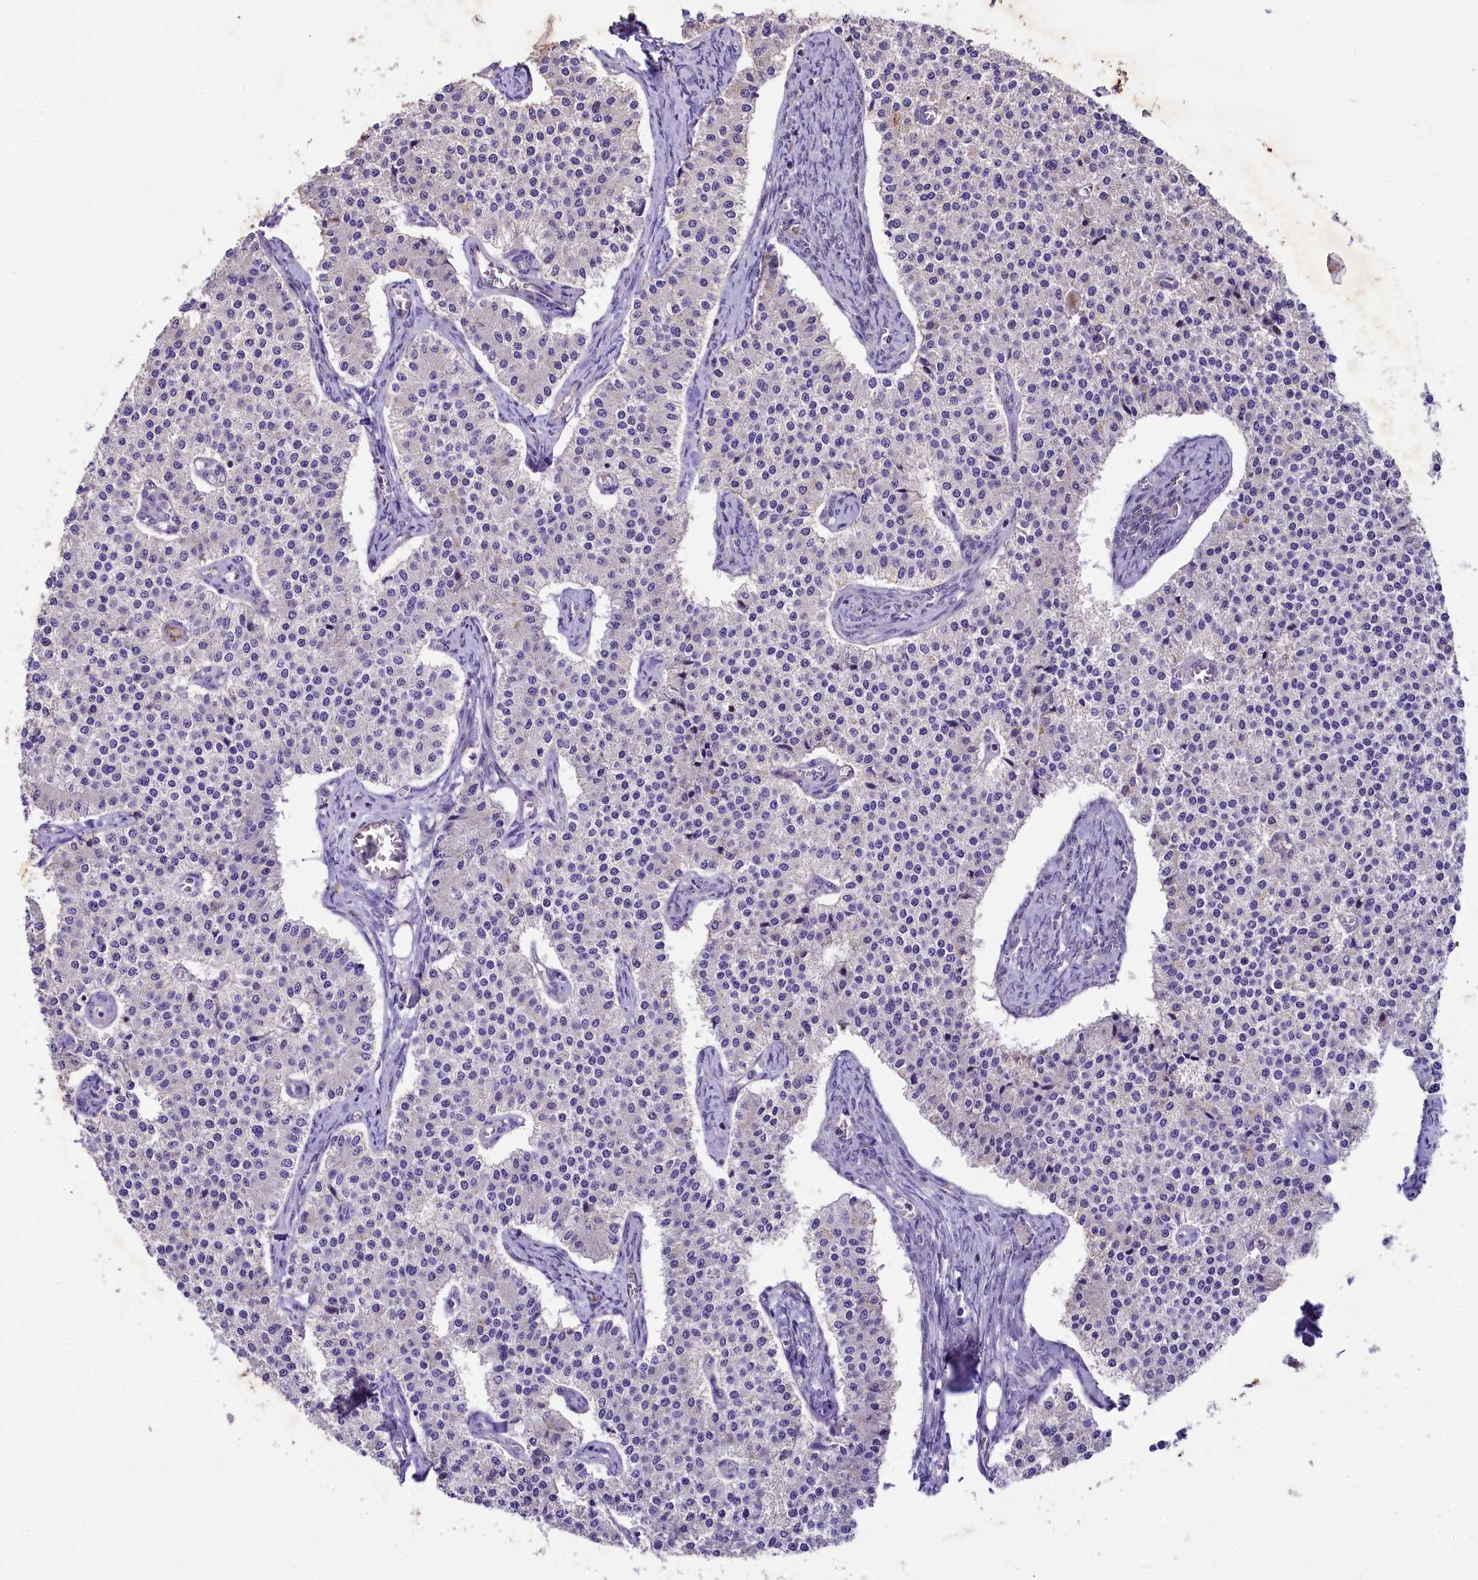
{"staining": {"intensity": "negative", "quantity": "none", "location": "none"}, "tissue": "carcinoid", "cell_type": "Tumor cells", "image_type": "cancer", "snomed": [{"axis": "morphology", "description": "Carcinoid, malignant, NOS"}, {"axis": "topography", "description": "Colon"}], "caption": "Protein analysis of carcinoid shows no significant staining in tumor cells.", "gene": "UBXN6", "patient": {"sex": "female", "age": 52}}